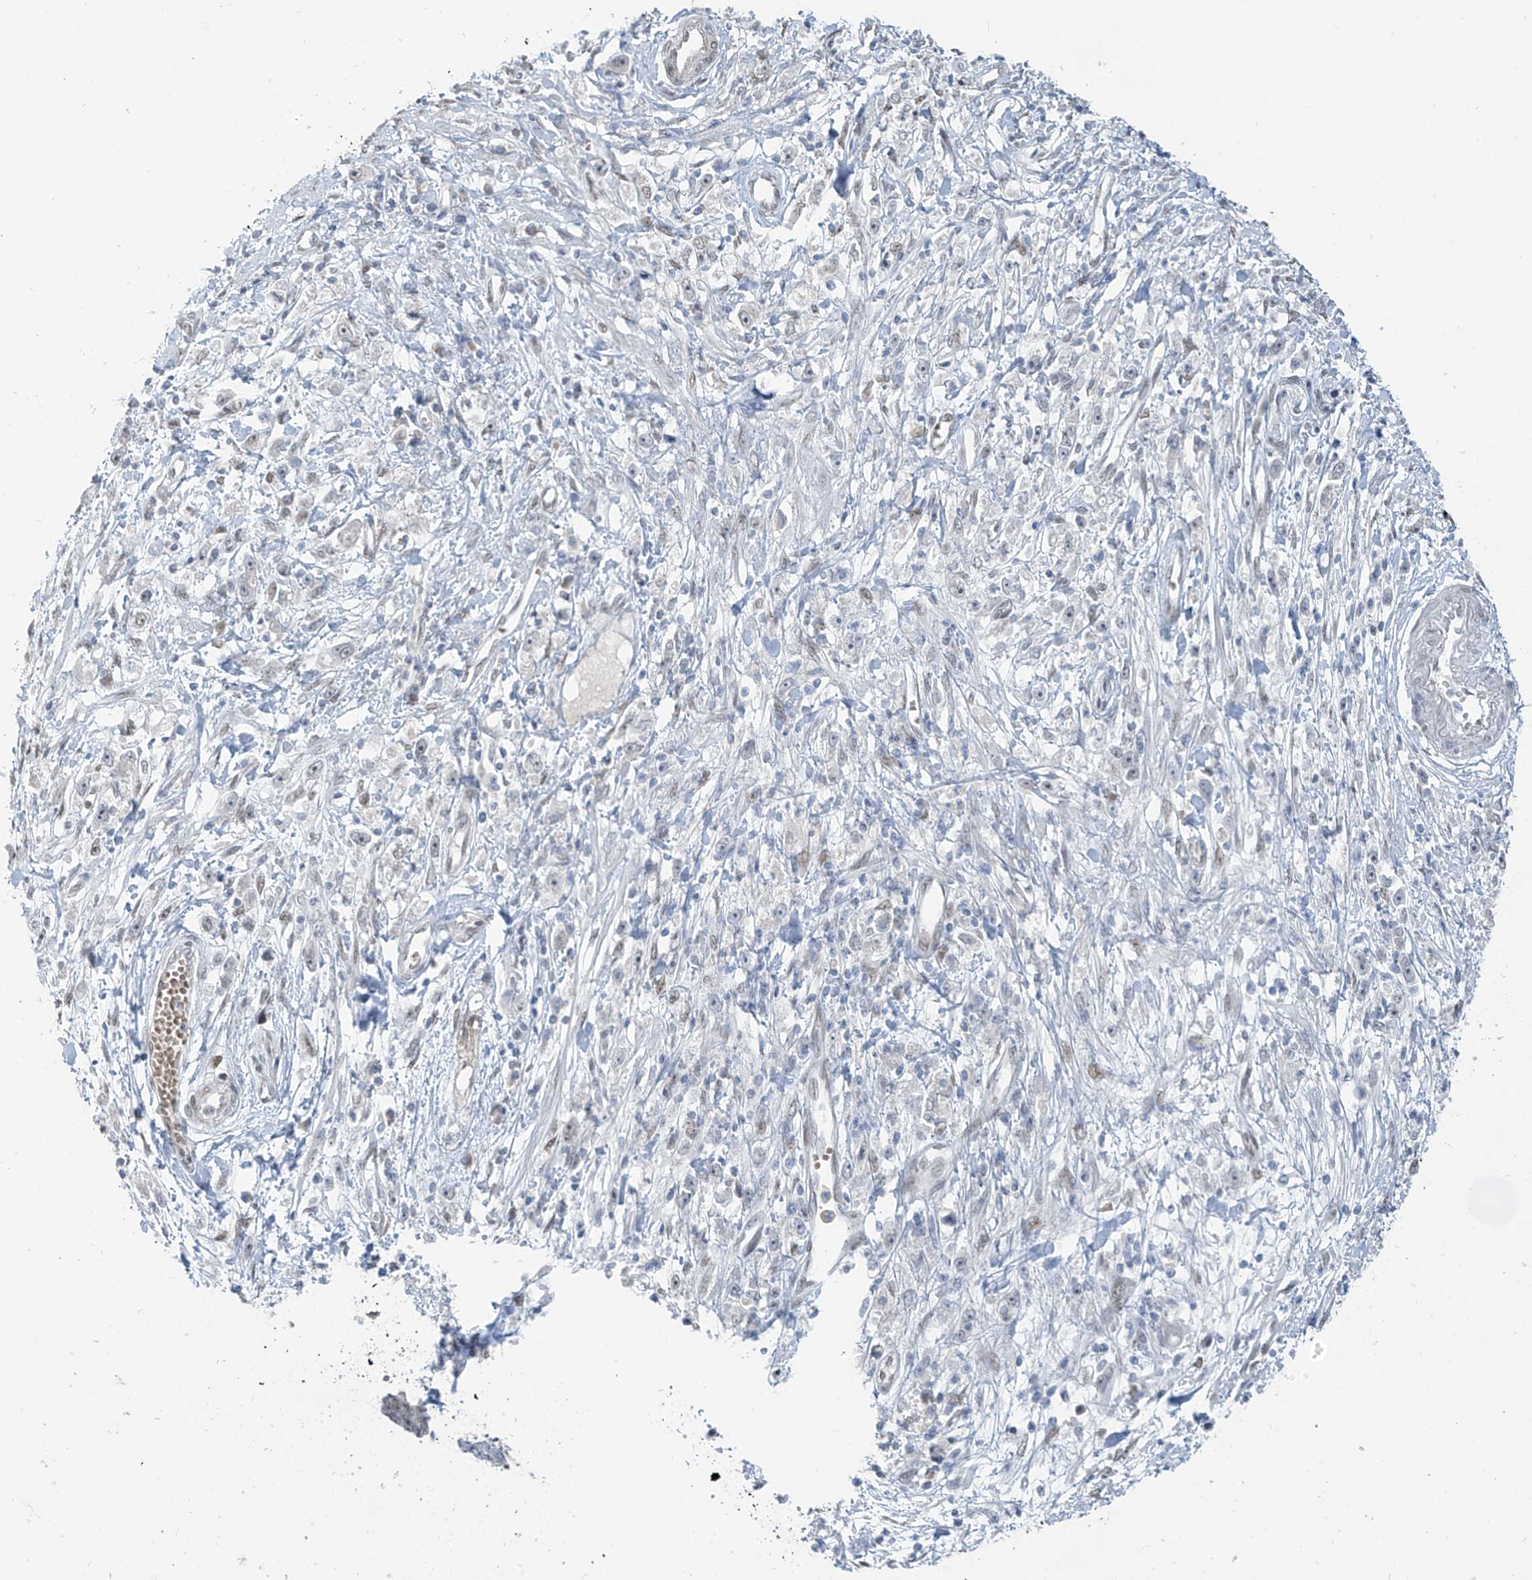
{"staining": {"intensity": "negative", "quantity": "none", "location": "none"}, "tissue": "stomach cancer", "cell_type": "Tumor cells", "image_type": "cancer", "snomed": [{"axis": "morphology", "description": "Adenocarcinoma, NOS"}, {"axis": "topography", "description": "Stomach"}], "caption": "A high-resolution micrograph shows immunohistochemistry (IHC) staining of stomach adenocarcinoma, which shows no significant expression in tumor cells.", "gene": "MCM9", "patient": {"sex": "female", "age": 59}}